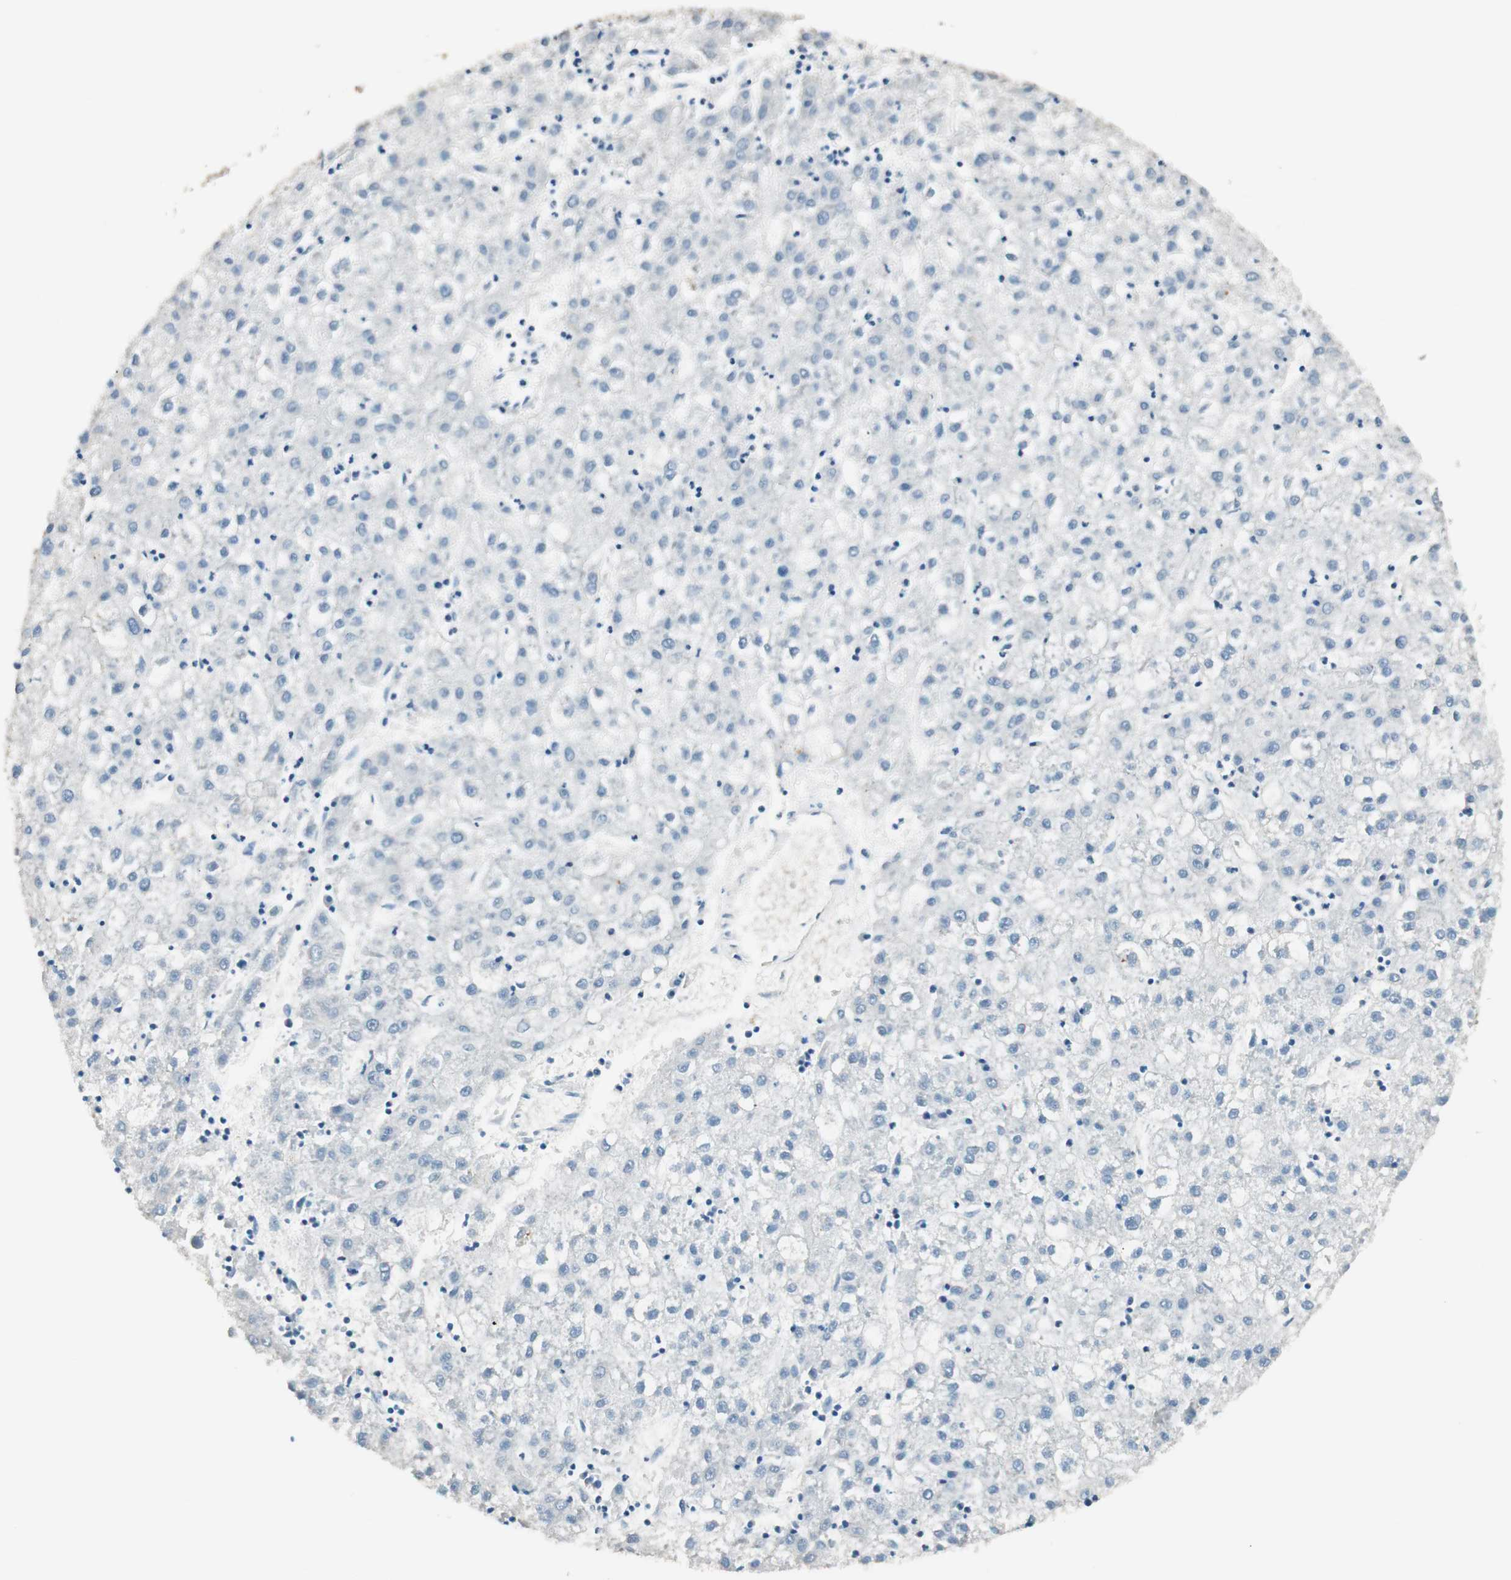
{"staining": {"intensity": "negative", "quantity": "none", "location": "none"}, "tissue": "liver cancer", "cell_type": "Tumor cells", "image_type": "cancer", "snomed": [{"axis": "morphology", "description": "Carcinoma, Hepatocellular, NOS"}, {"axis": "topography", "description": "Liver"}], "caption": "Immunohistochemistry micrograph of hepatocellular carcinoma (liver) stained for a protein (brown), which shows no expression in tumor cells. (IHC, brightfield microscopy, high magnification).", "gene": "USP5", "patient": {"sex": "male", "age": 72}}